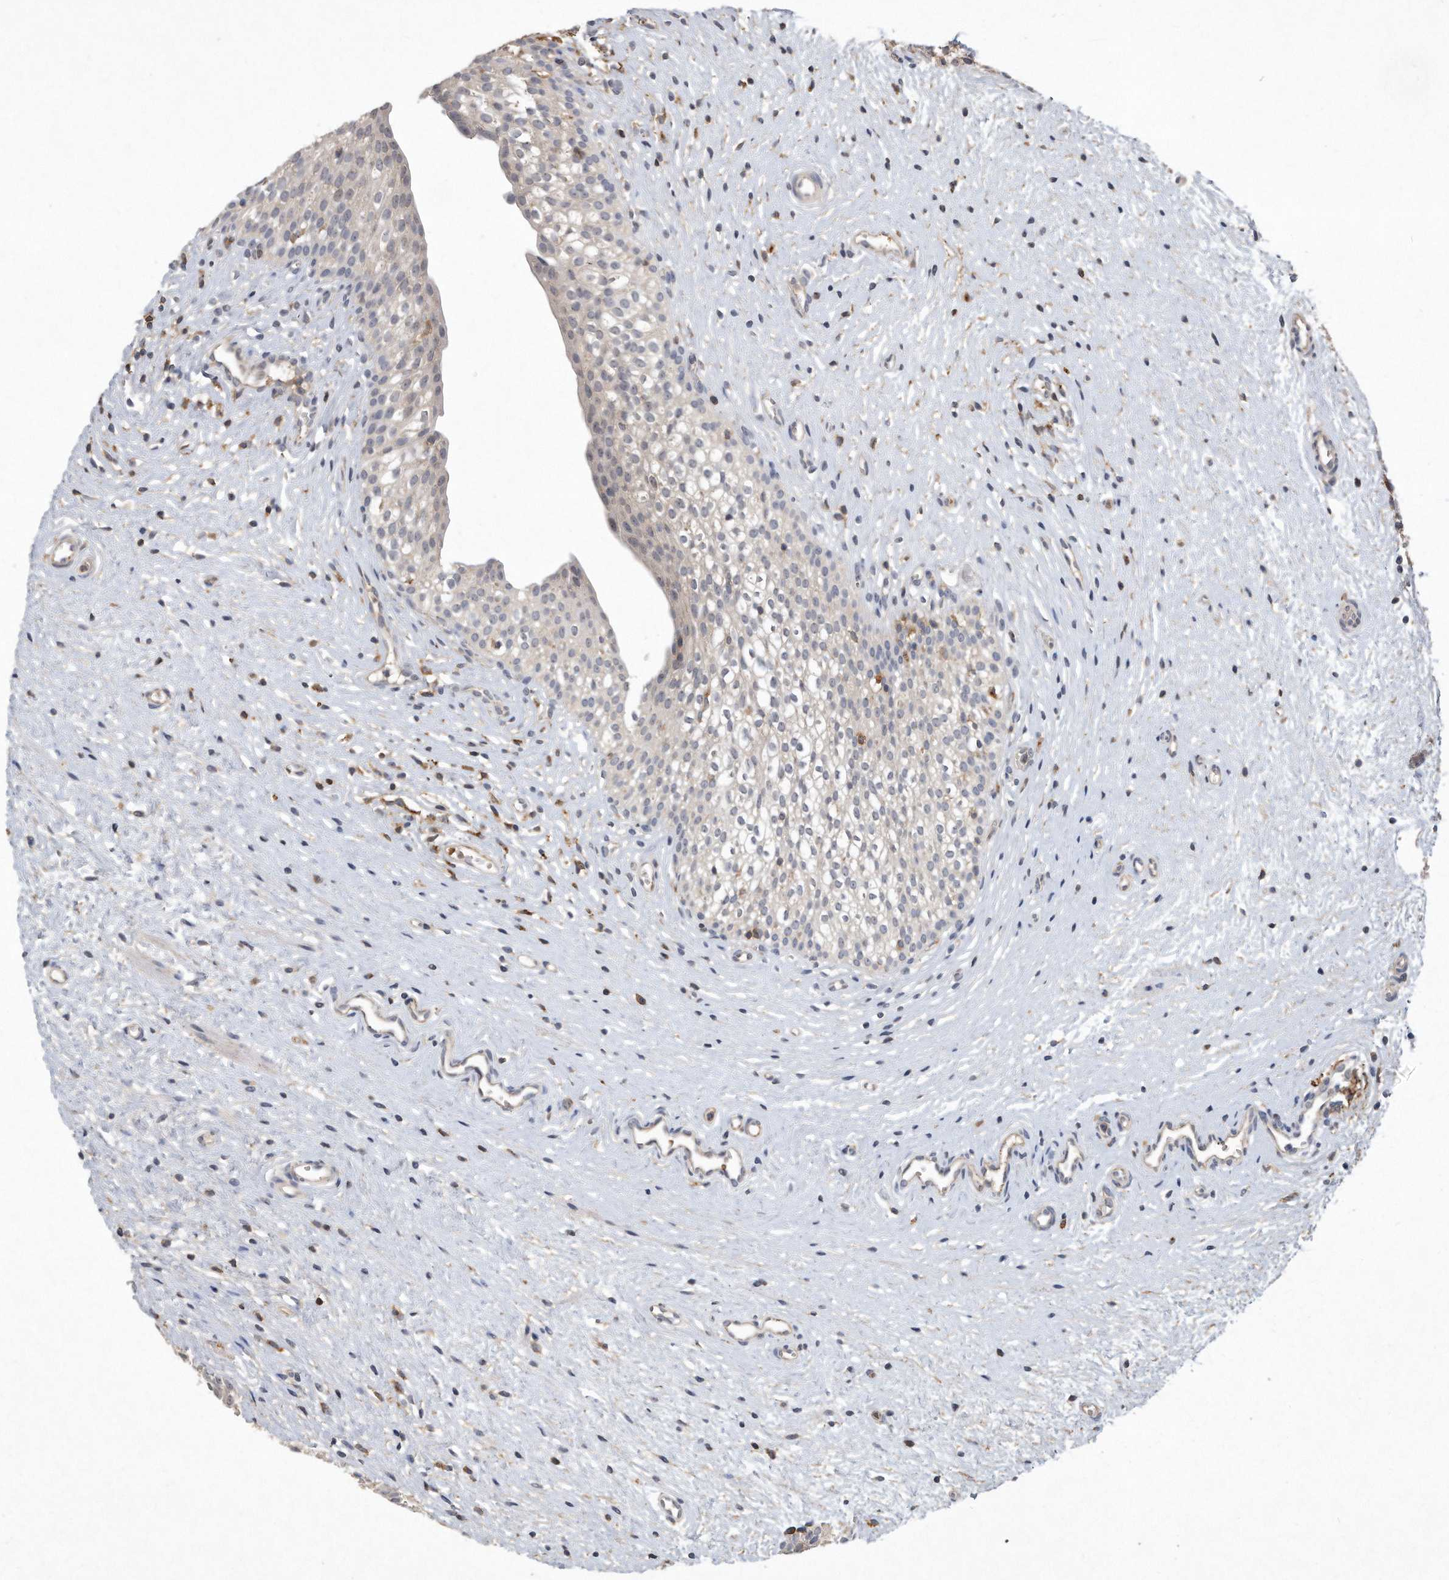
{"staining": {"intensity": "negative", "quantity": "none", "location": "none"}, "tissue": "urinary bladder", "cell_type": "Urothelial cells", "image_type": "normal", "snomed": [{"axis": "morphology", "description": "Normal tissue, NOS"}, {"axis": "topography", "description": "Urinary bladder"}], "caption": "Urothelial cells show no significant protein staining in normal urinary bladder. (DAB (3,3'-diaminobenzidine) IHC visualized using brightfield microscopy, high magnification).", "gene": "PGBD2", "patient": {"sex": "male", "age": 1}}